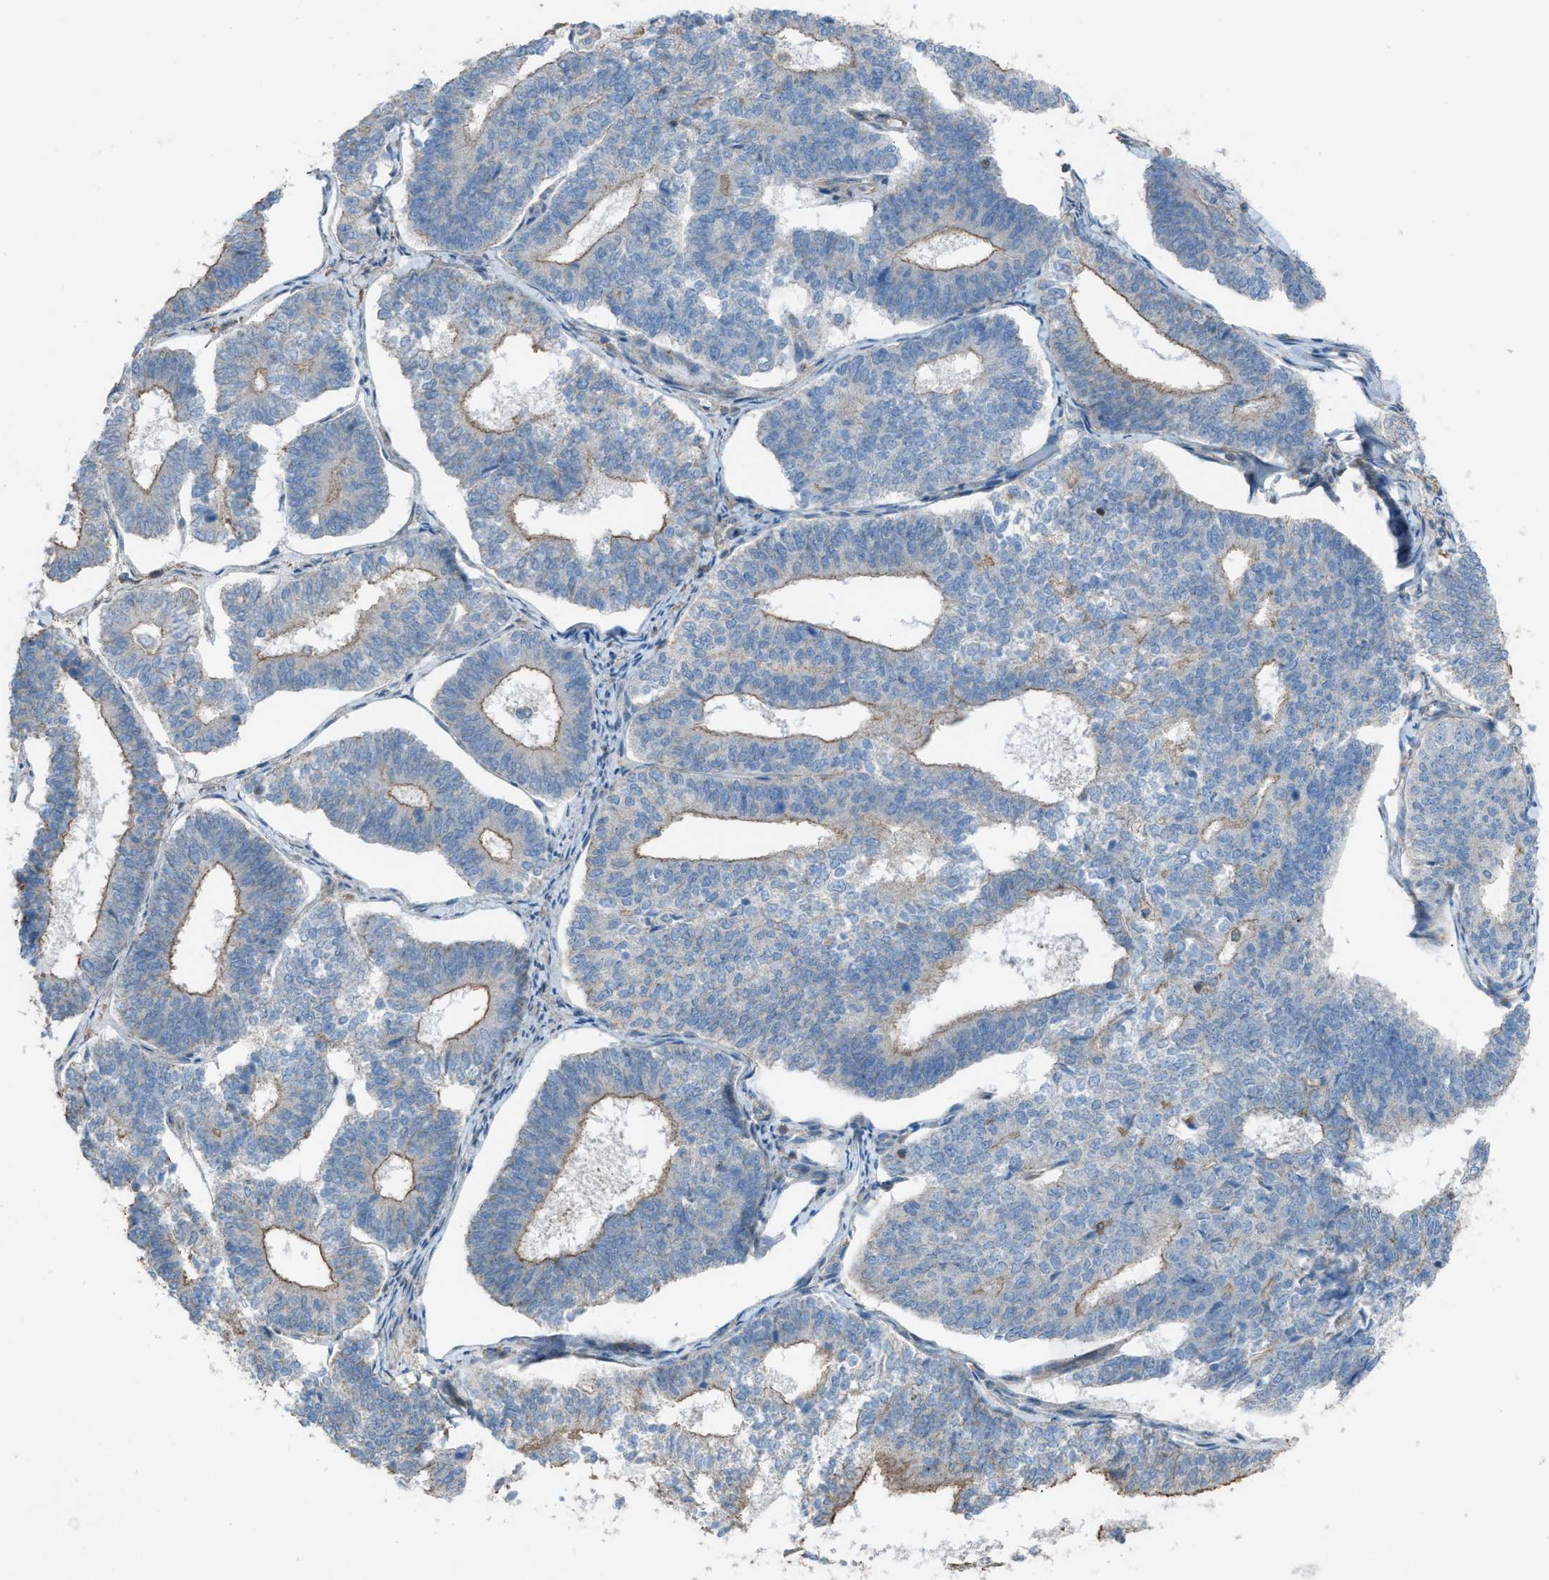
{"staining": {"intensity": "weak", "quantity": "<25%", "location": "cytoplasmic/membranous"}, "tissue": "endometrial cancer", "cell_type": "Tumor cells", "image_type": "cancer", "snomed": [{"axis": "morphology", "description": "Adenocarcinoma, NOS"}, {"axis": "topography", "description": "Endometrium"}], "caption": "This is an IHC image of endometrial adenocarcinoma. There is no expression in tumor cells.", "gene": "NCK2", "patient": {"sex": "female", "age": 70}}